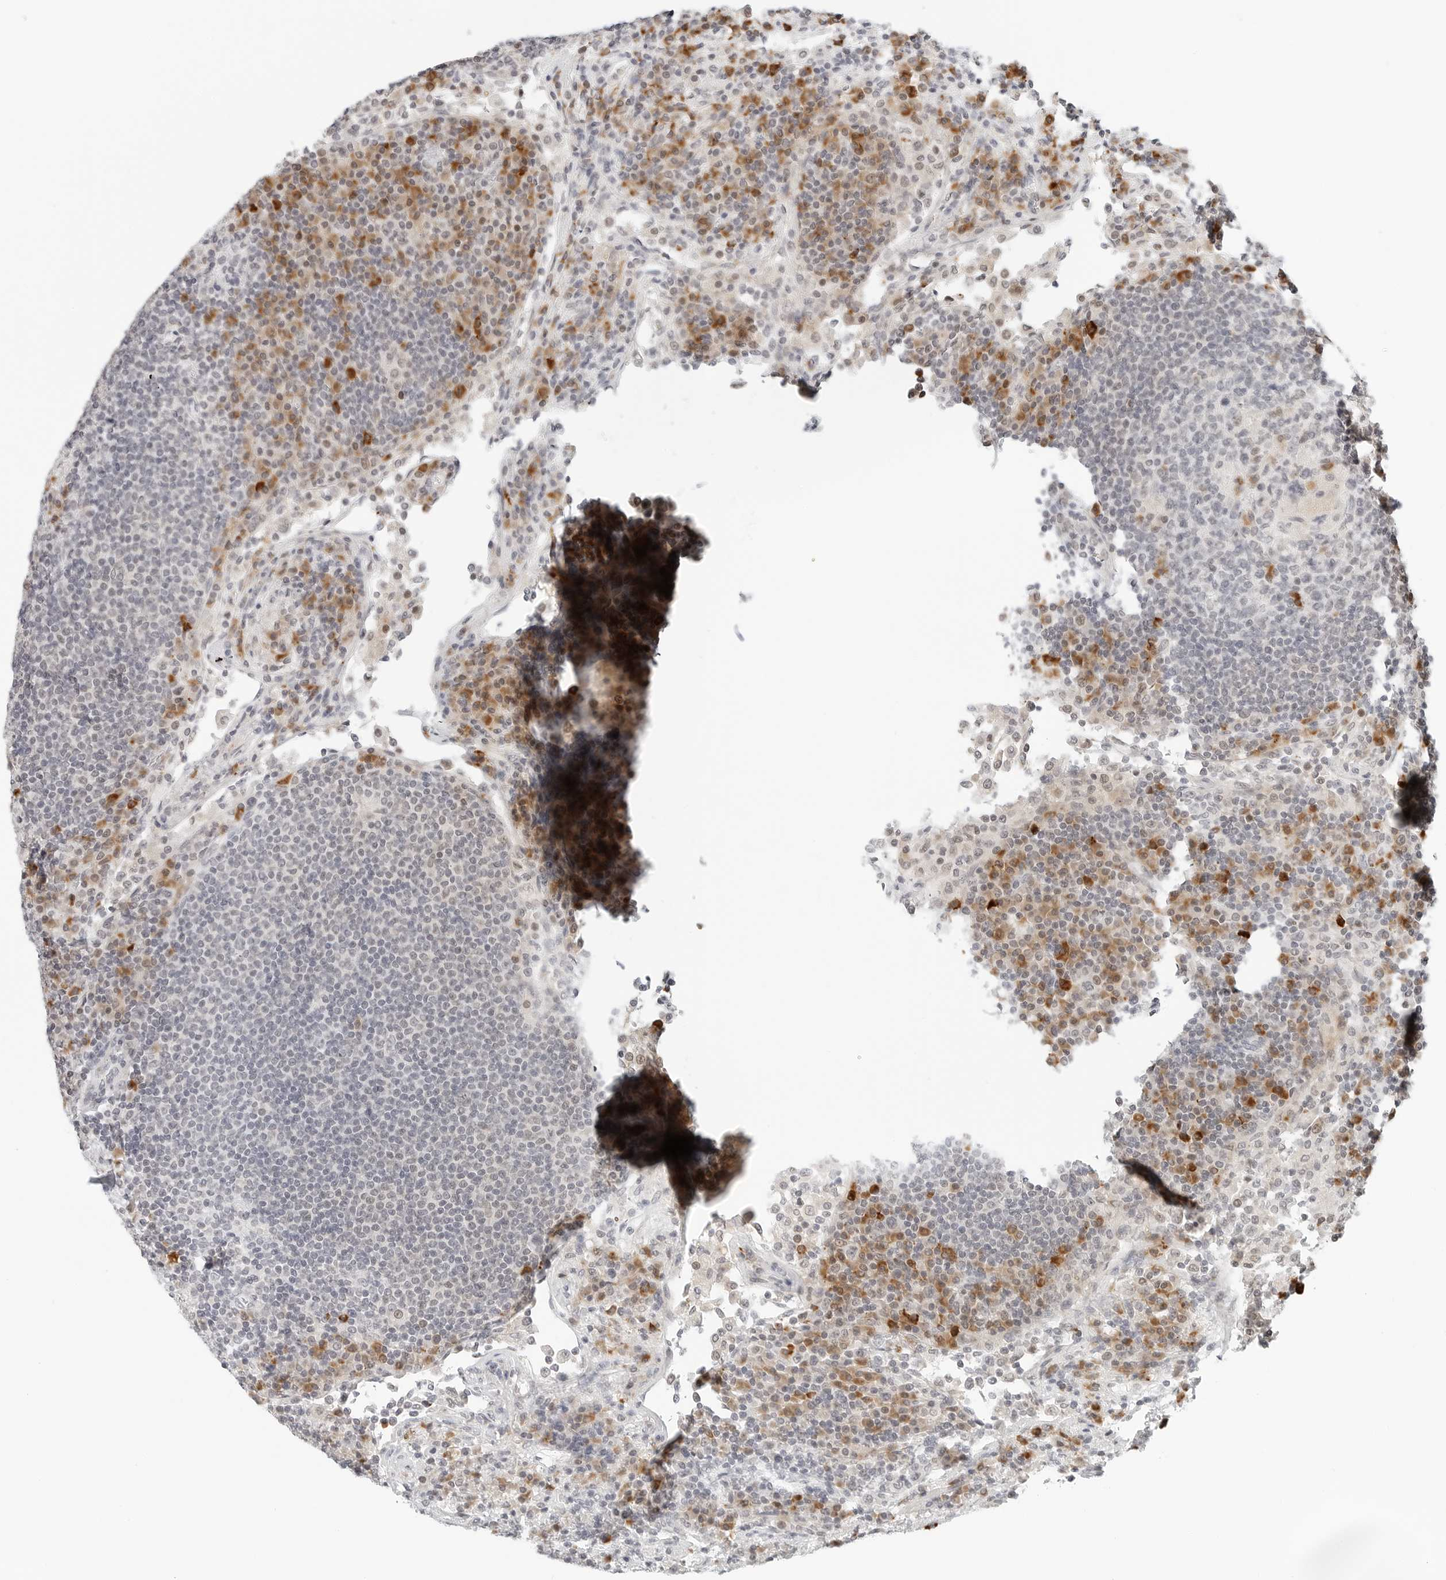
{"staining": {"intensity": "negative", "quantity": "none", "location": "none"}, "tissue": "lymph node", "cell_type": "Germinal center cells", "image_type": "normal", "snomed": [{"axis": "morphology", "description": "Normal tissue, NOS"}, {"axis": "topography", "description": "Lymph node"}], "caption": "Immunohistochemical staining of benign lymph node shows no significant expression in germinal center cells.", "gene": "PARP10", "patient": {"sex": "female", "age": 53}}